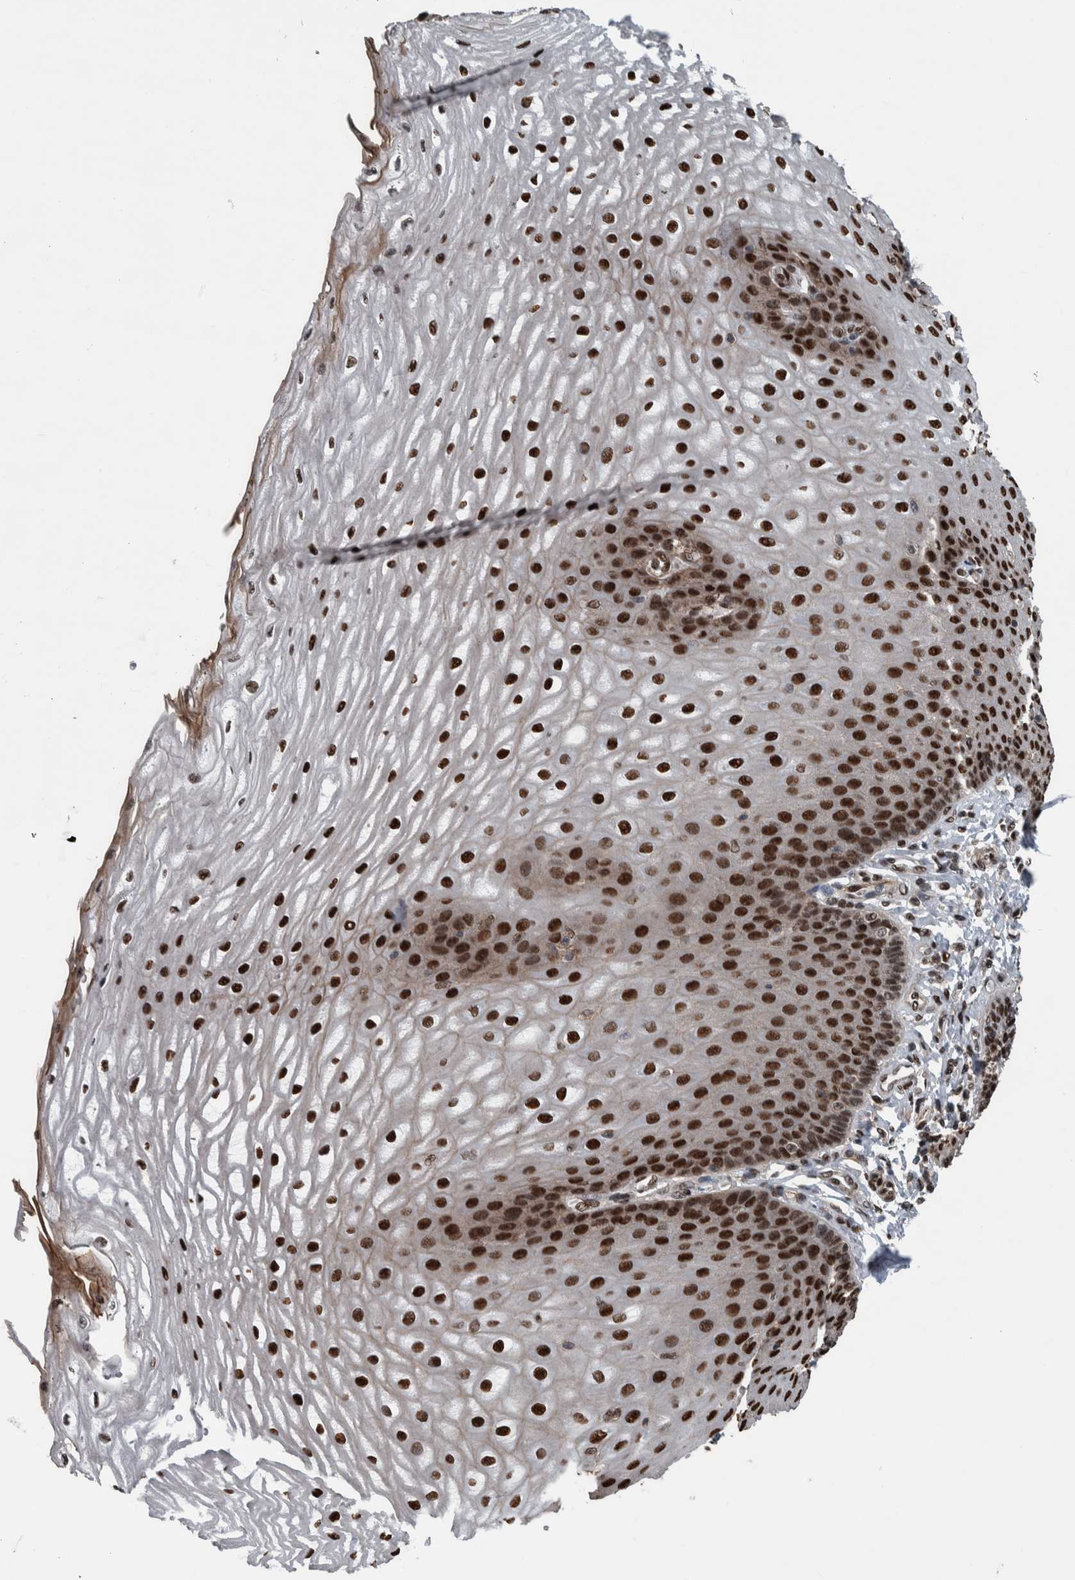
{"staining": {"intensity": "strong", "quantity": ">75%", "location": "nuclear"}, "tissue": "esophagus", "cell_type": "Squamous epithelial cells", "image_type": "normal", "snomed": [{"axis": "morphology", "description": "Normal tissue, NOS"}, {"axis": "topography", "description": "Esophagus"}], "caption": "Immunohistochemical staining of benign esophagus reveals high levels of strong nuclear expression in about >75% of squamous epithelial cells.", "gene": "FAM135B", "patient": {"sex": "male", "age": 54}}